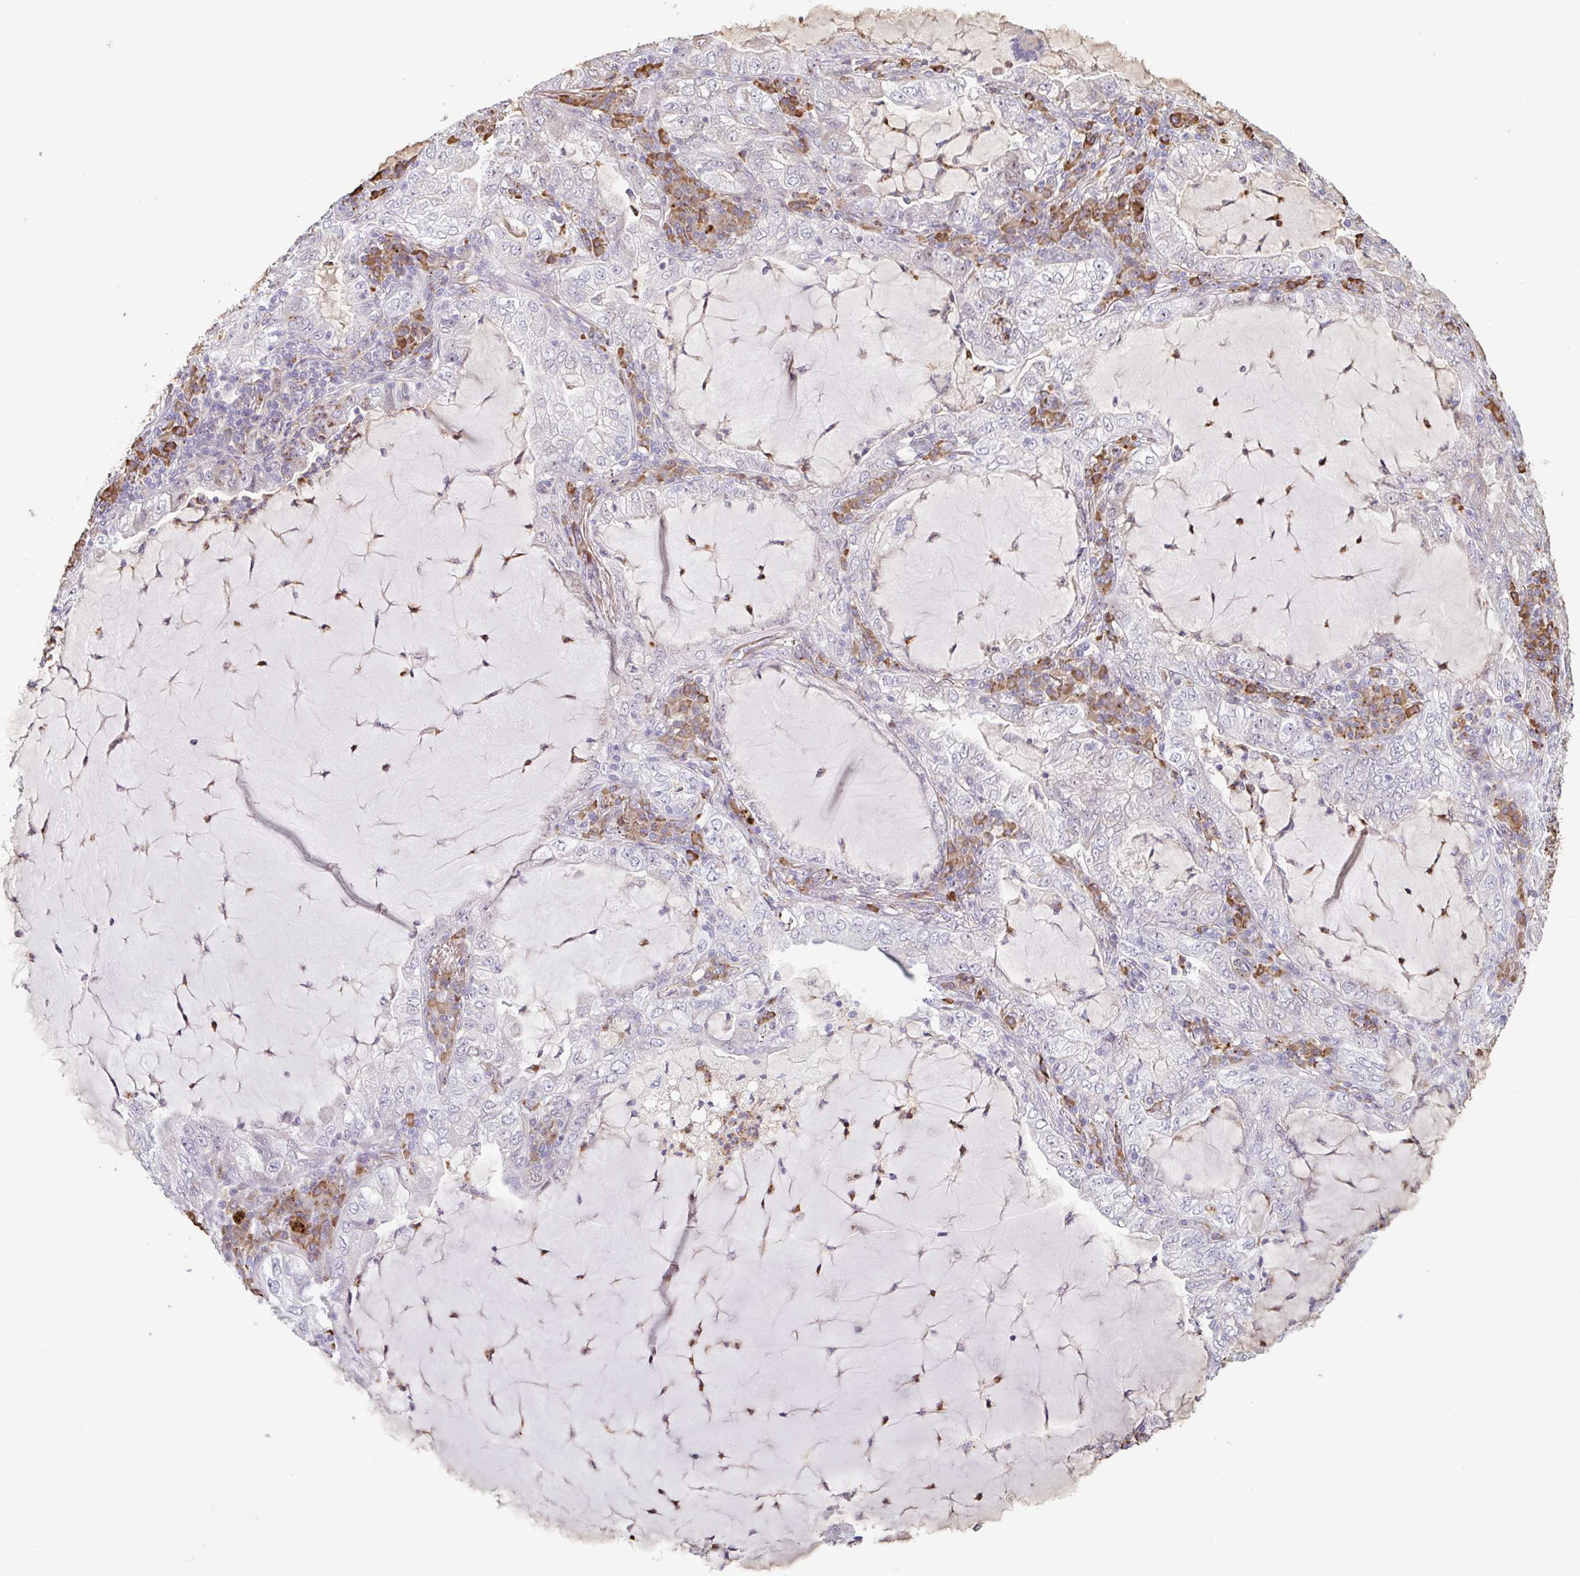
{"staining": {"intensity": "negative", "quantity": "none", "location": "none"}, "tissue": "lung cancer", "cell_type": "Tumor cells", "image_type": "cancer", "snomed": [{"axis": "morphology", "description": "Adenocarcinoma, NOS"}, {"axis": "topography", "description": "Lung"}], "caption": "High magnification brightfield microscopy of adenocarcinoma (lung) stained with DAB (3,3'-diaminobenzidine) (brown) and counterstained with hematoxylin (blue): tumor cells show no significant positivity. (IHC, brightfield microscopy, high magnification).", "gene": "TAF1D", "patient": {"sex": "female", "age": 73}}